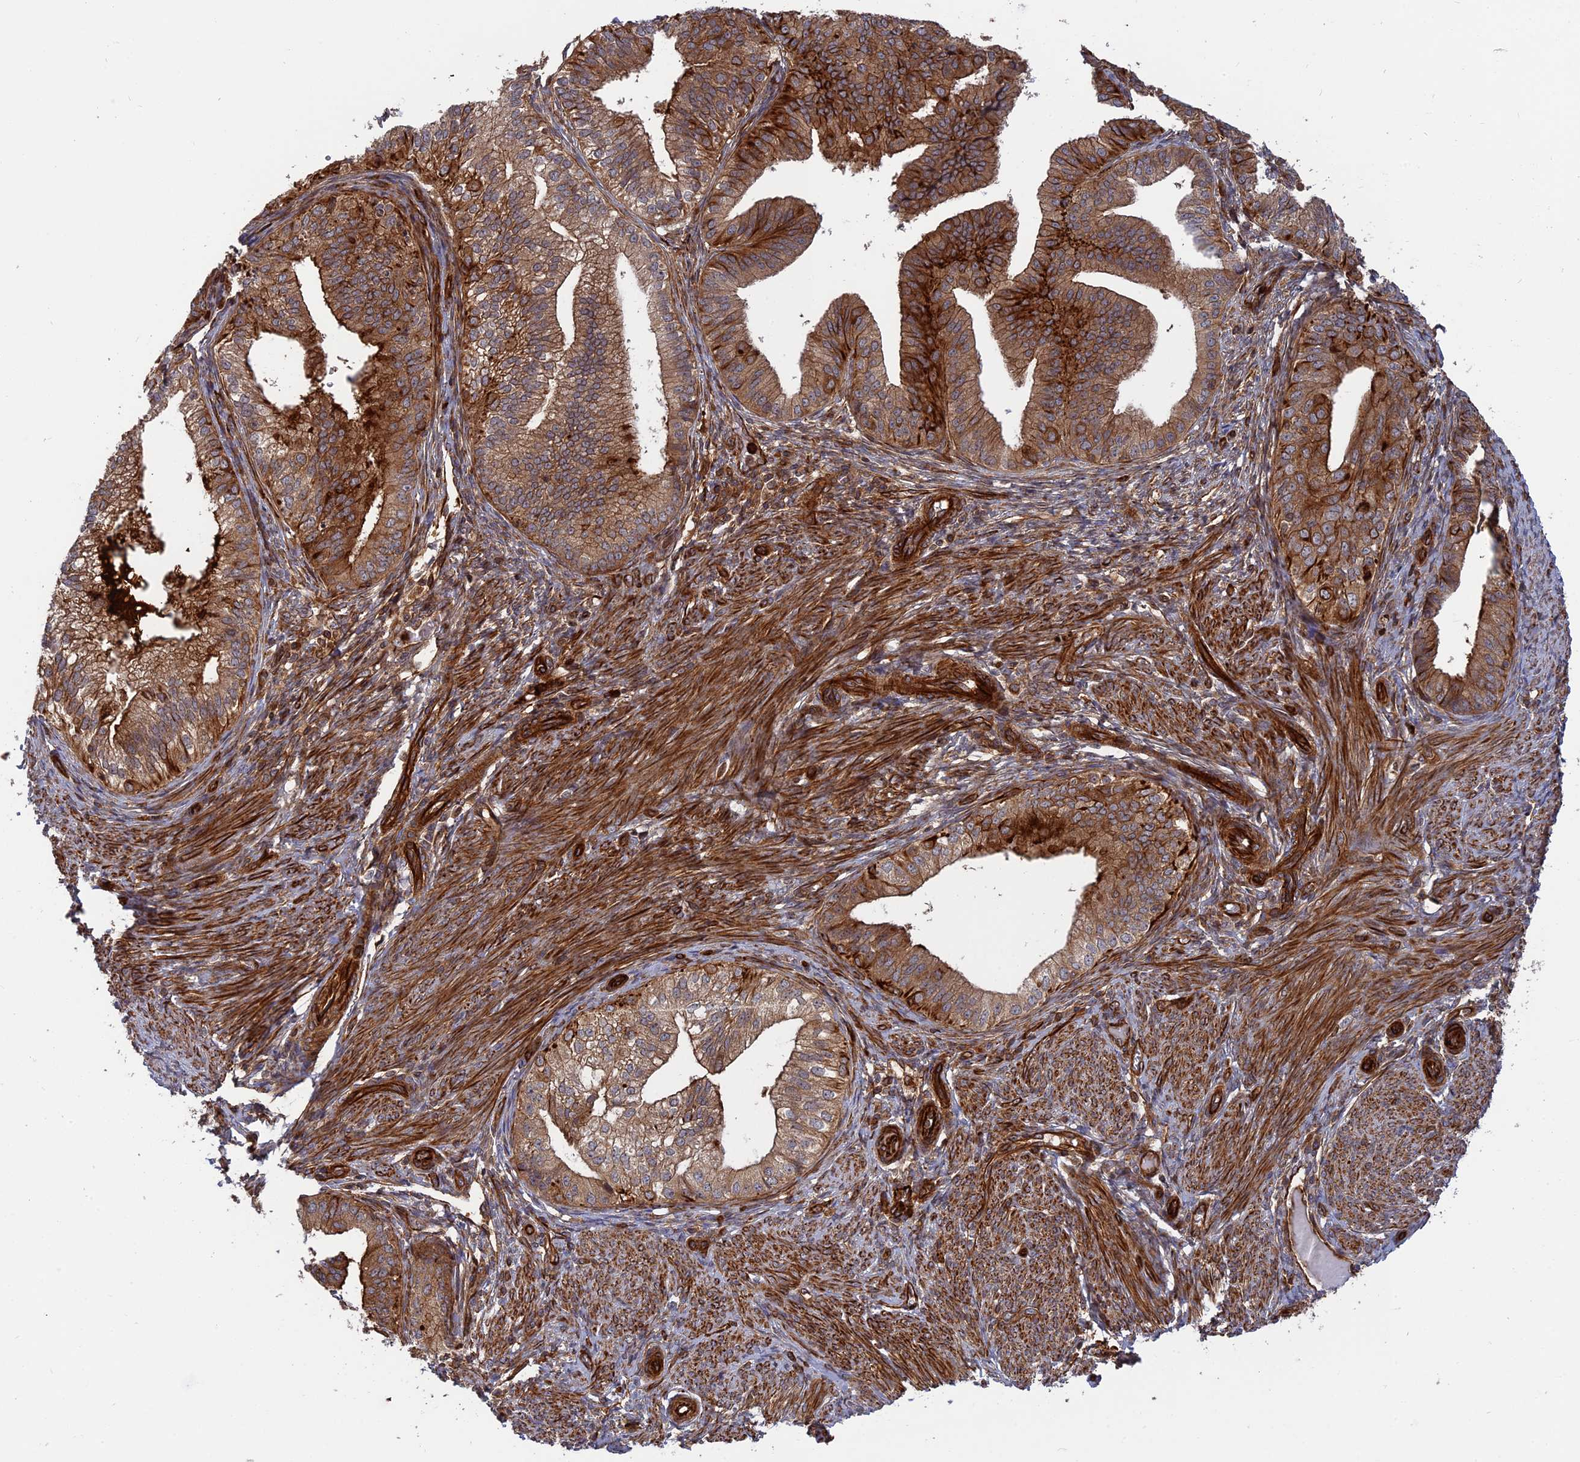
{"staining": {"intensity": "moderate", "quantity": ">75%", "location": "cytoplasmic/membranous"}, "tissue": "endometrial cancer", "cell_type": "Tumor cells", "image_type": "cancer", "snomed": [{"axis": "morphology", "description": "Adenocarcinoma, NOS"}, {"axis": "topography", "description": "Endometrium"}], "caption": "IHC histopathology image of neoplastic tissue: endometrial cancer stained using immunohistochemistry exhibits medium levels of moderate protein expression localized specifically in the cytoplasmic/membranous of tumor cells, appearing as a cytoplasmic/membranous brown color.", "gene": "PHLDB3", "patient": {"sex": "female", "age": 50}}